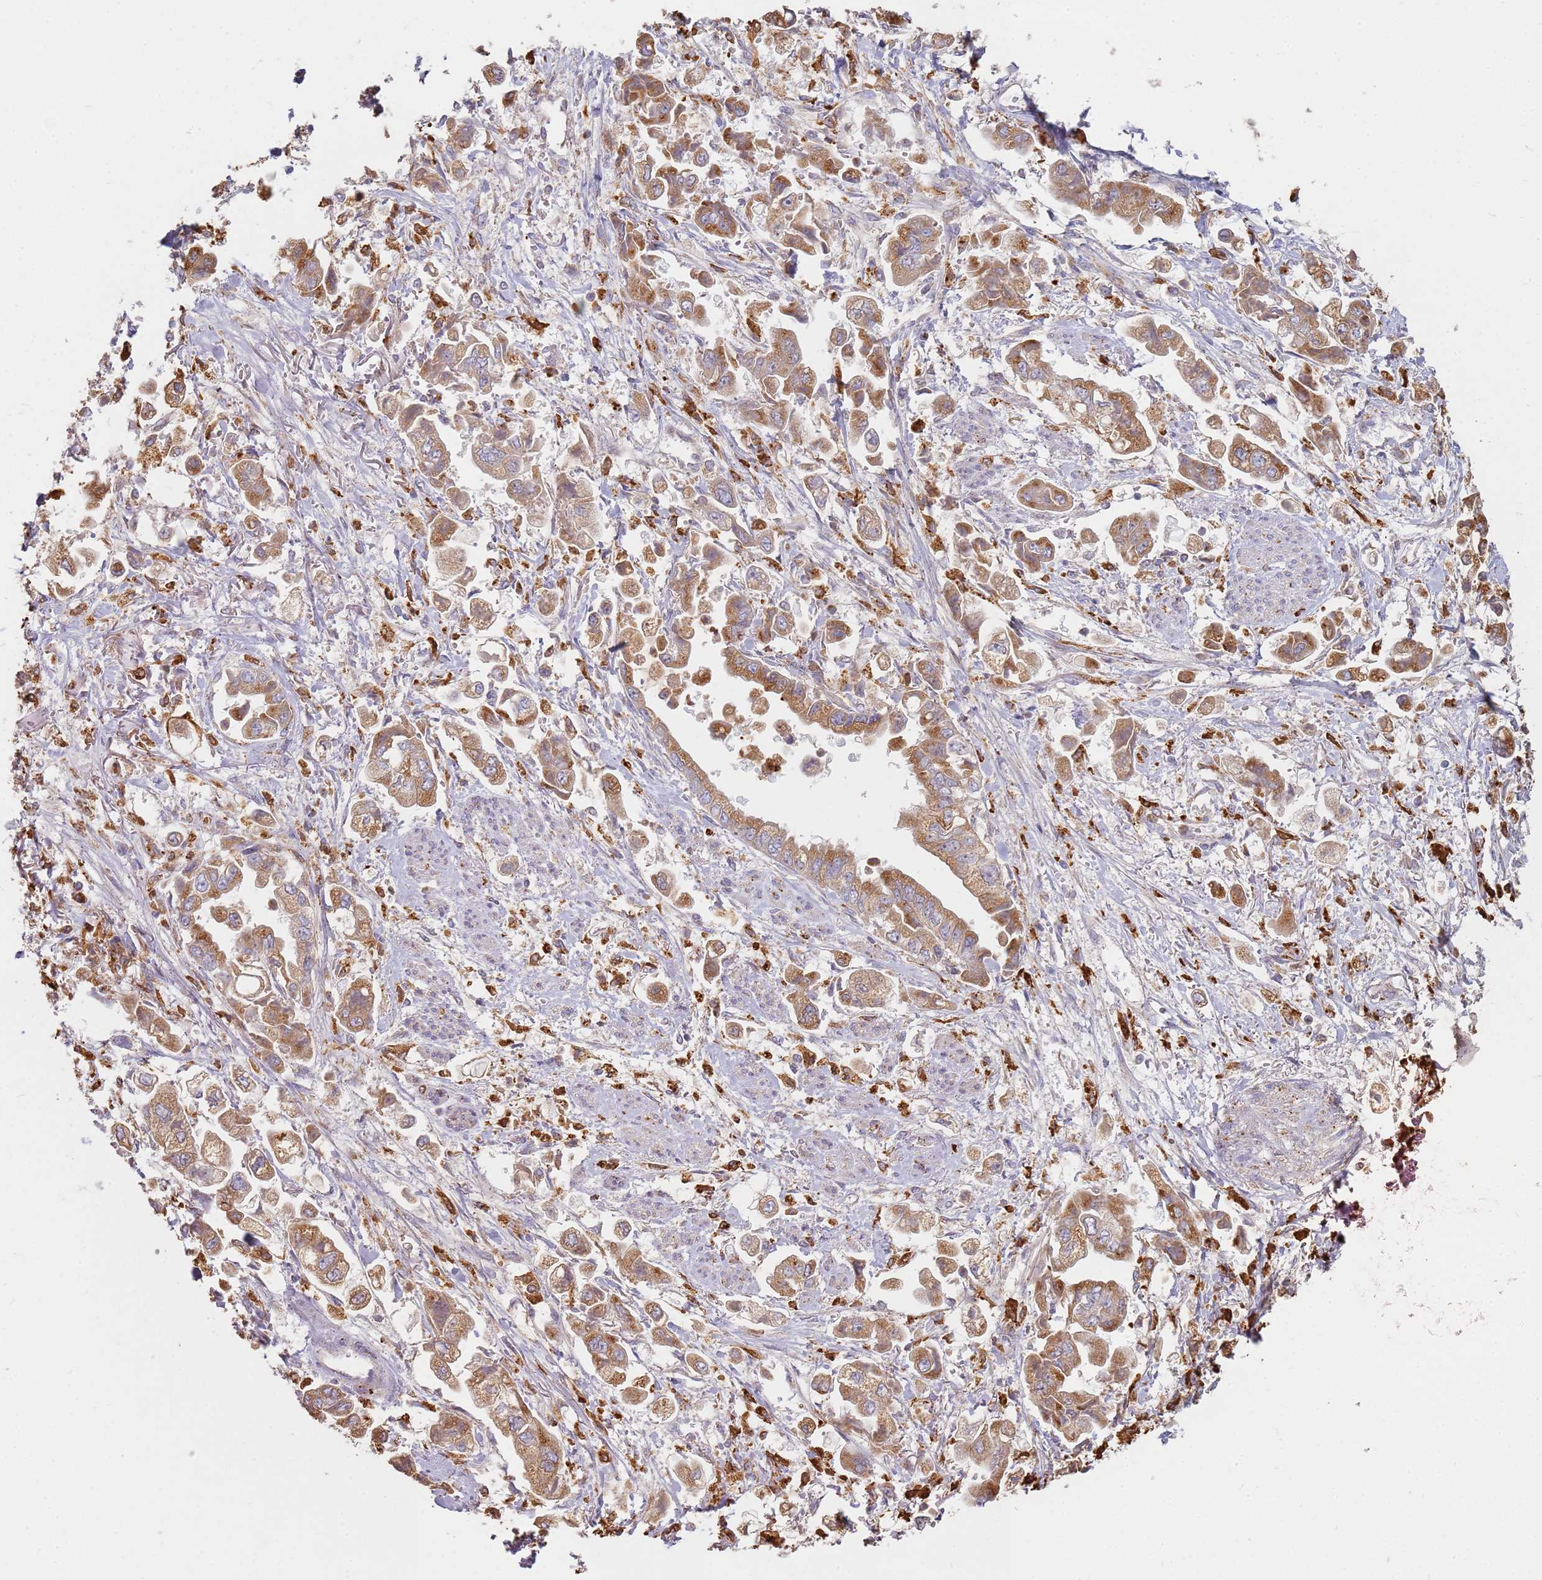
{"staining": {"intensity": "moderate", "quantity": ">75%", "location": "cytoplasmic/membranous"}, "tissue": "stomach cancer", "cell_type": "Tumor cells", "image_type": "cancer", "snomed": [{"axis": "morphology", "description": "Adenocarcinoma, NOS"}, {"axis": "topography", "description": "Stomach"}], "caption": "Protein expression analysis of stomach cancer (adenocarcinoma) shows moderate cytoplasmic/membranous staining in approximately >75% of tumor cells.", "gene": "TMEM229B", "patient": {"sex": "male", "age": 62}}